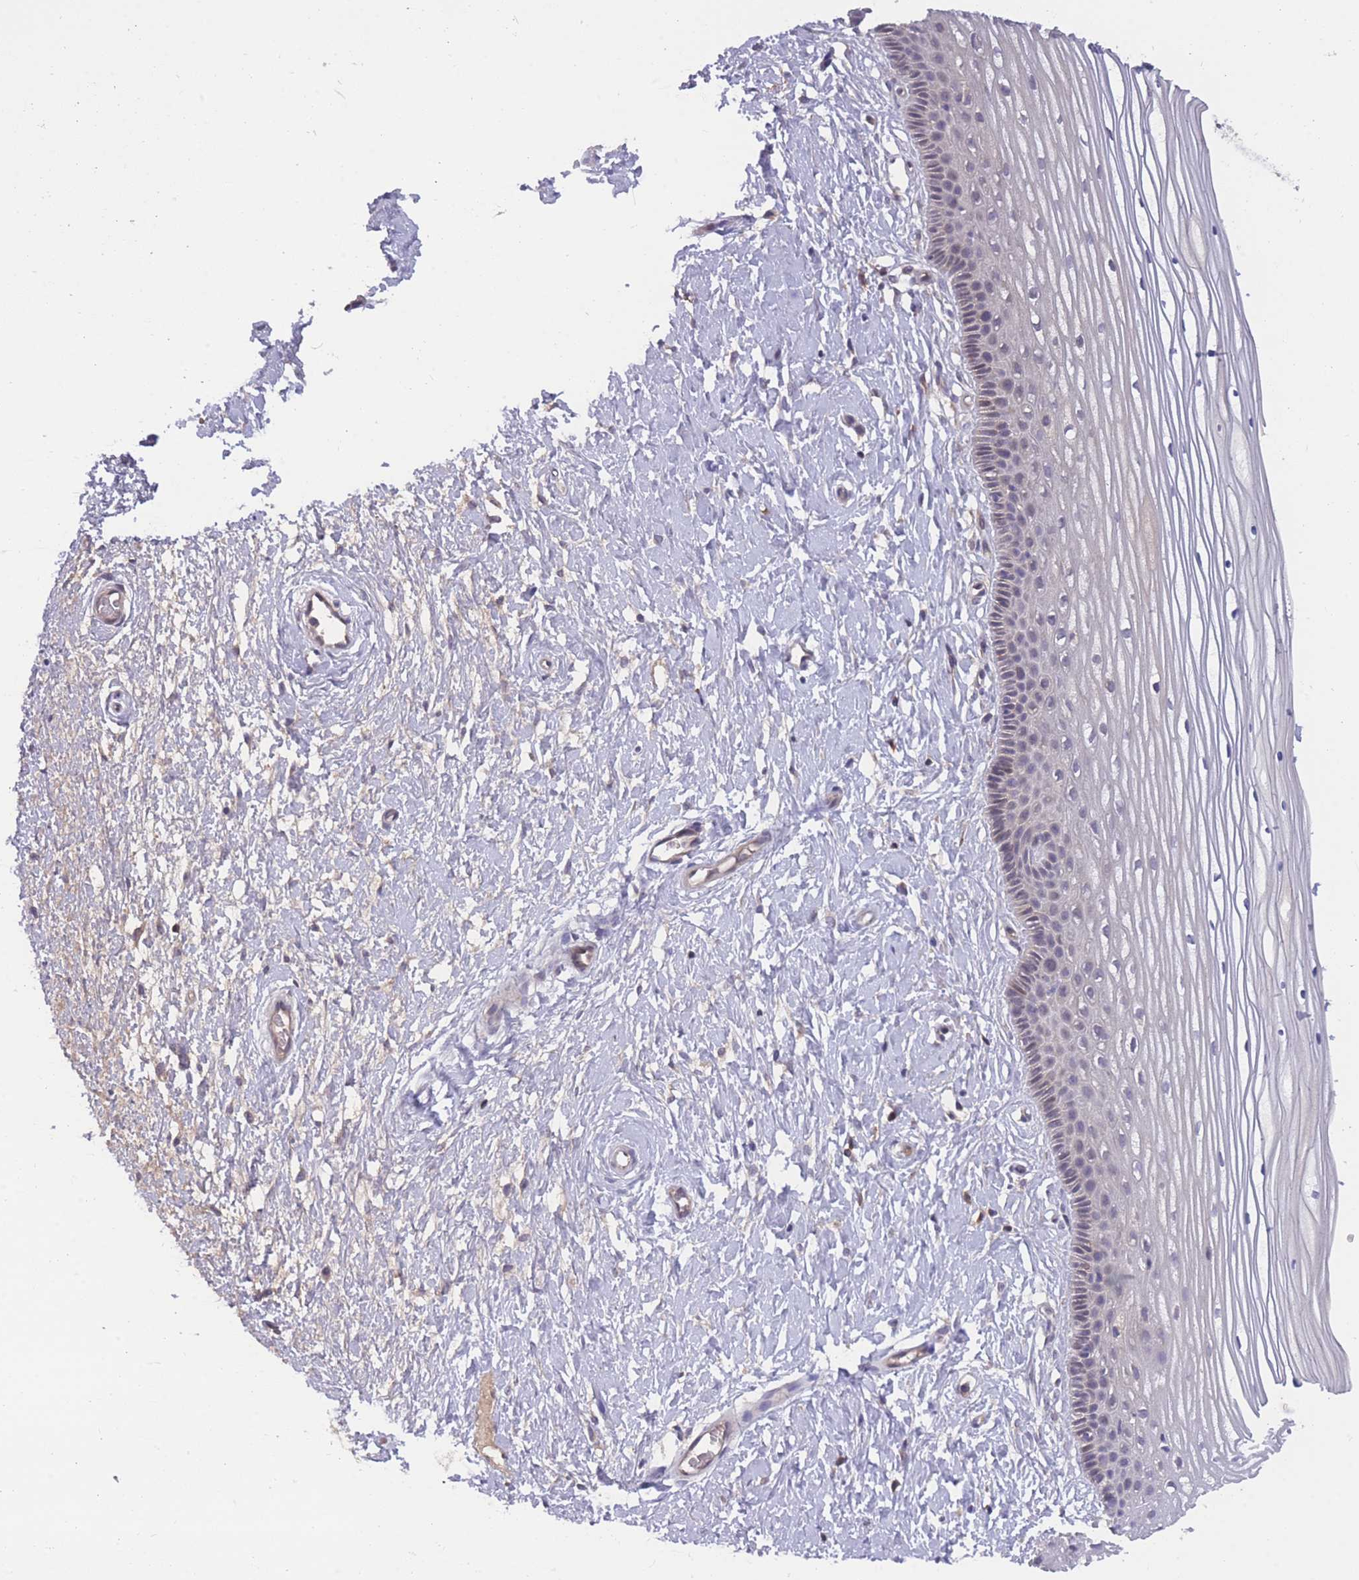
{"staining": {"intensity": "weak", "quantity": "<25%", "location": "cytoplasmic/membranous"}, "tissue": "vagina", "cell_type": "Squamous epithelial cells", "image_type": "normal", "snomed": [{"axis": "morphology", "description": "Normal tissue, NOS"}, {"axis": "topography", "description": "Vagina"}, {"axis": "topography", "description": "Cervix"}], "caption": "DAB immunohistochemical staining of benign human vagina demonstrates no significant staining in squamous epithelial cells.", "gene": "UBE2NL", "patient": {"sex": "female", "age": 40}}